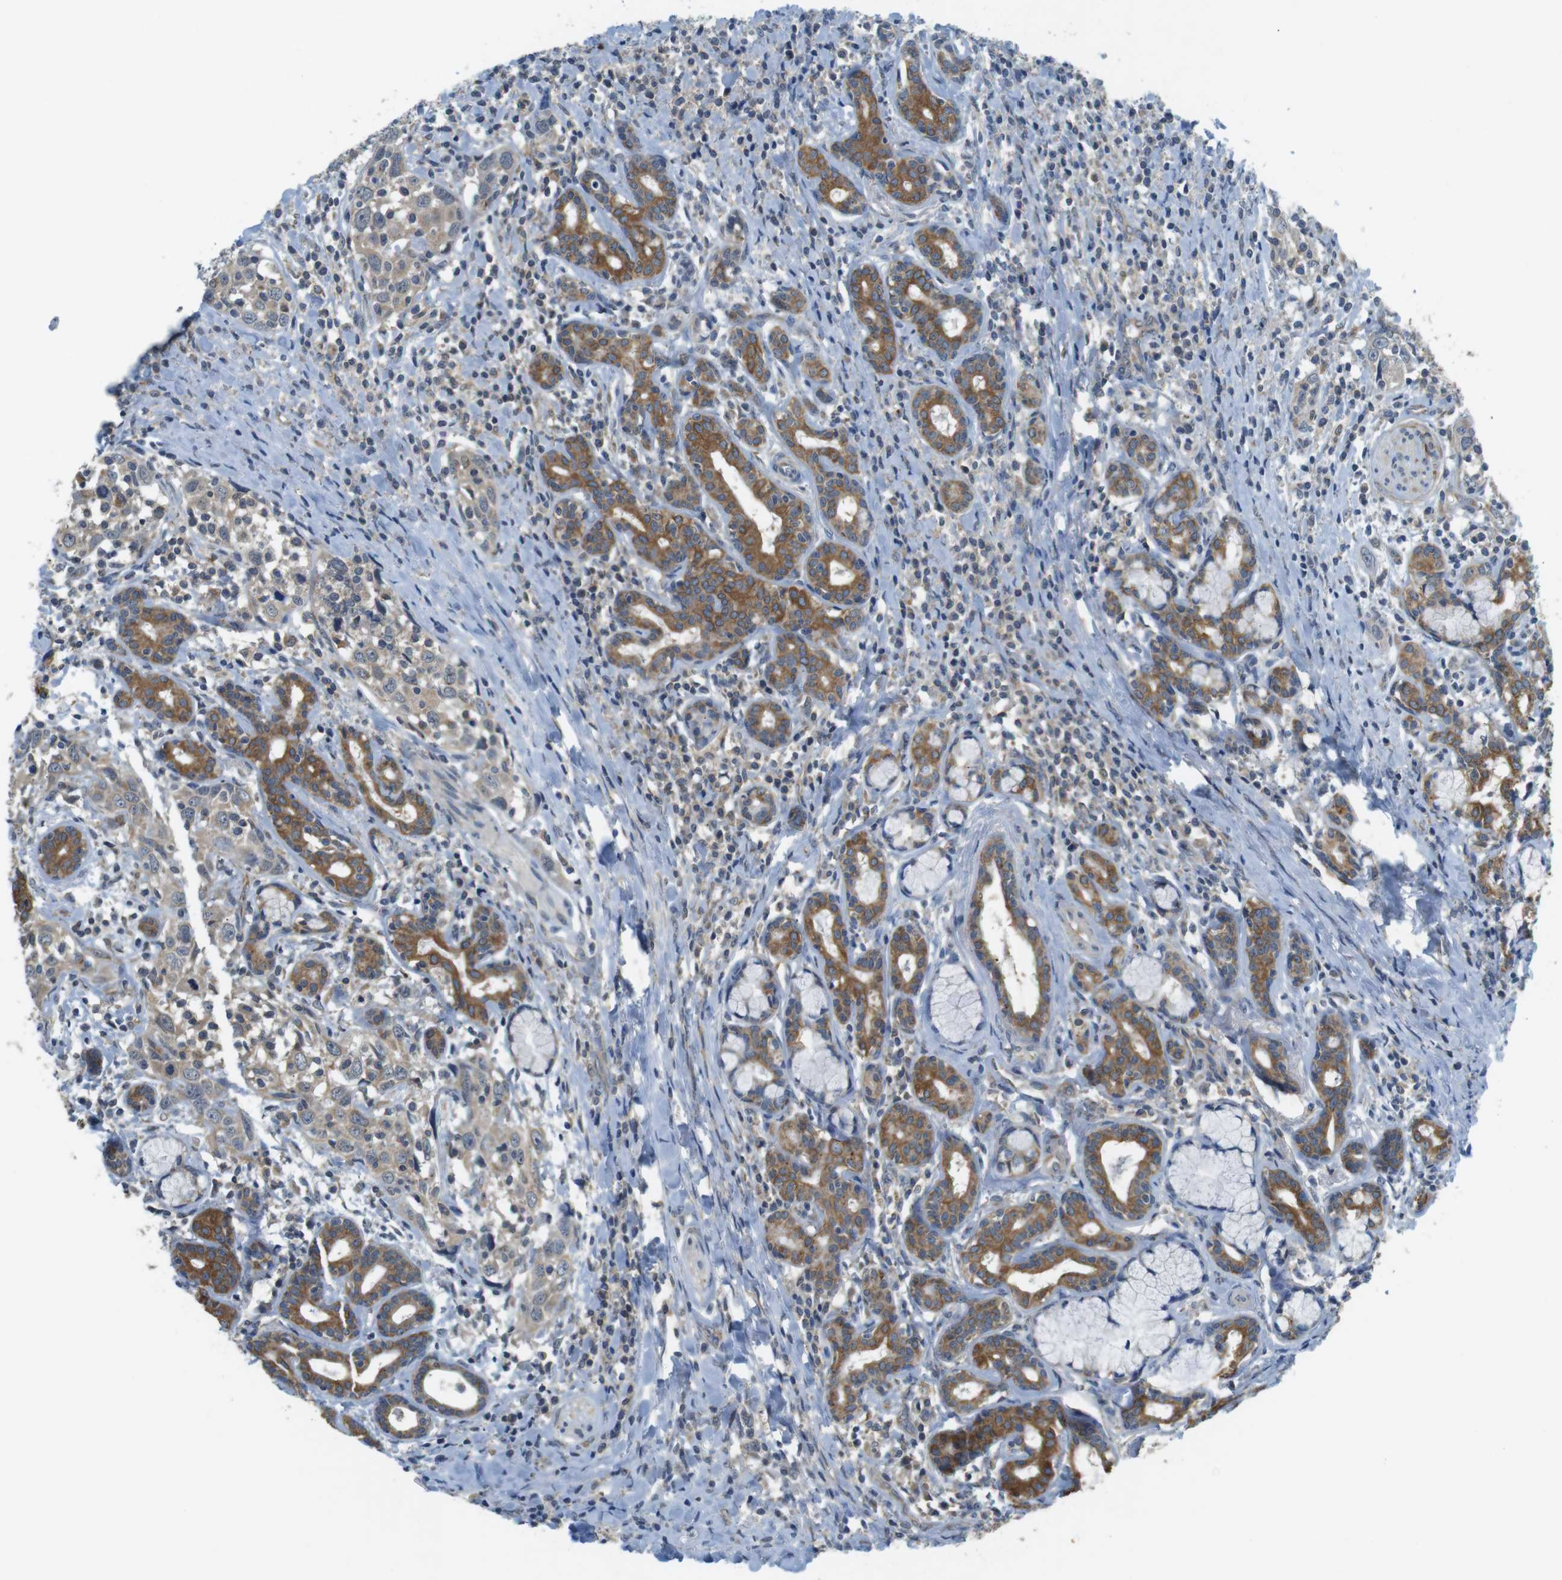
{"staining": {"intensity": "weak", "quantity": "25%-75%", "location": "cytoplasmic/membranous"}, "tissue": "head and neck cancer", "cell_type": "Tumor cells", "image_type": "cancer", "snomed": [{"axis": "morphology", "description": "Squamous cell carcinoma, NOS"}, {"axis": "topography", "description": "Oral tissue"}, {"axis": "topography", "description": "Head-Neck"}], "caption": "A brown stain labels weak cytoplasmic/membranous positivity of a protein in head and neck cancer (squamous cell carcinoma) tumor cells. (Brightfield microscopy of DAB IHC at high magnification).", "gene": "BRI3BP", "patient": {"sex": "female", "age": 50}}